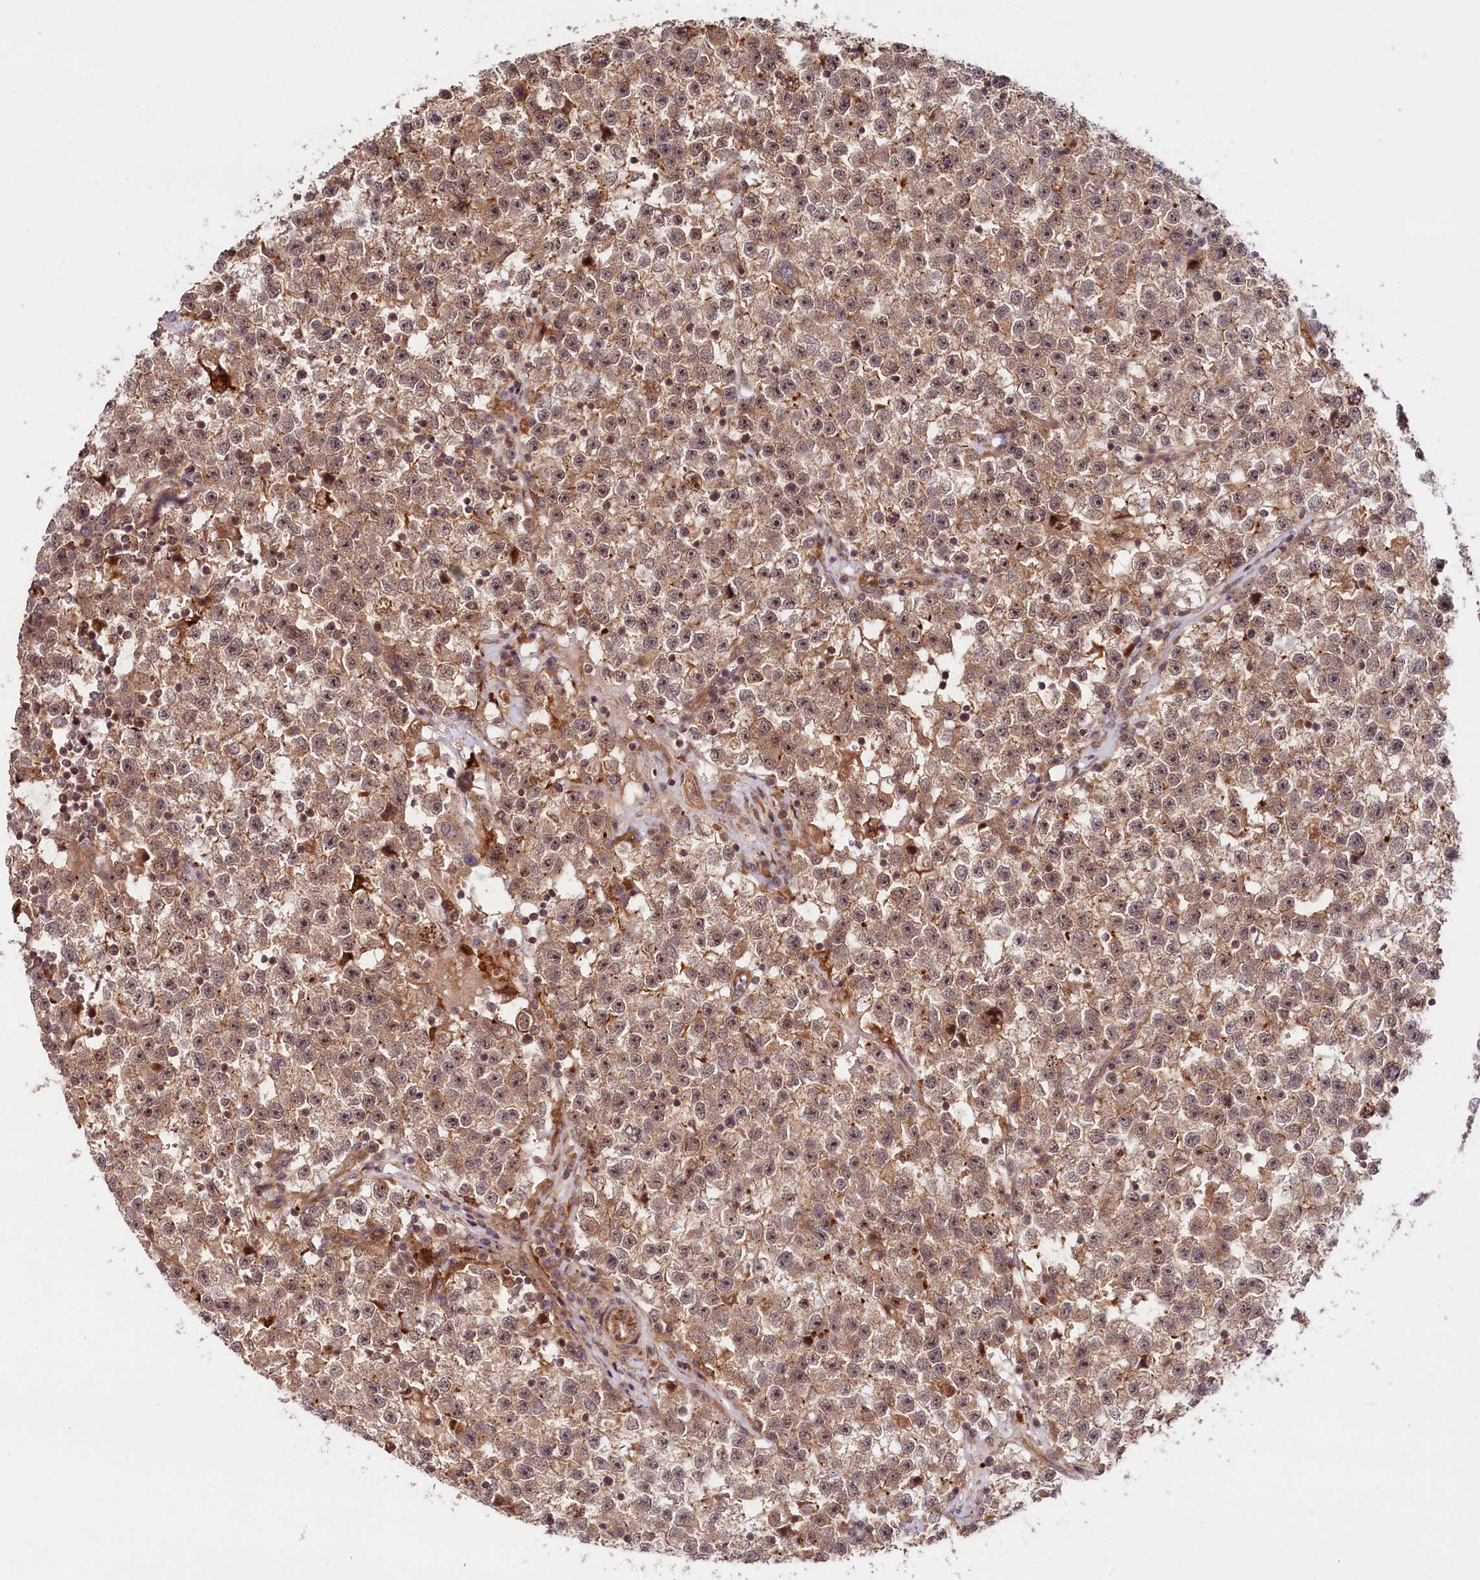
{"staining": {"intensity": "moderate", "quantity": ">75%", "location": "cytoplasmic/membranous"}, "tissue": "testis cancer", "cell_type": "Tumor cells", "image_type": "cancer", "snomed": [{"axis": "morphology", "description": "Seminoma, NOS"}, {"axis": "topography", "description": "Testis"}], "caption": "About >75% of tumor cells in seminoma (testis) reveal moderate cytoplasmic/membranous protein expression as visualized by brown immunohistochemical staining.", "gene": "NEDD1", "patient": {"sex": "male", "age": 22}}